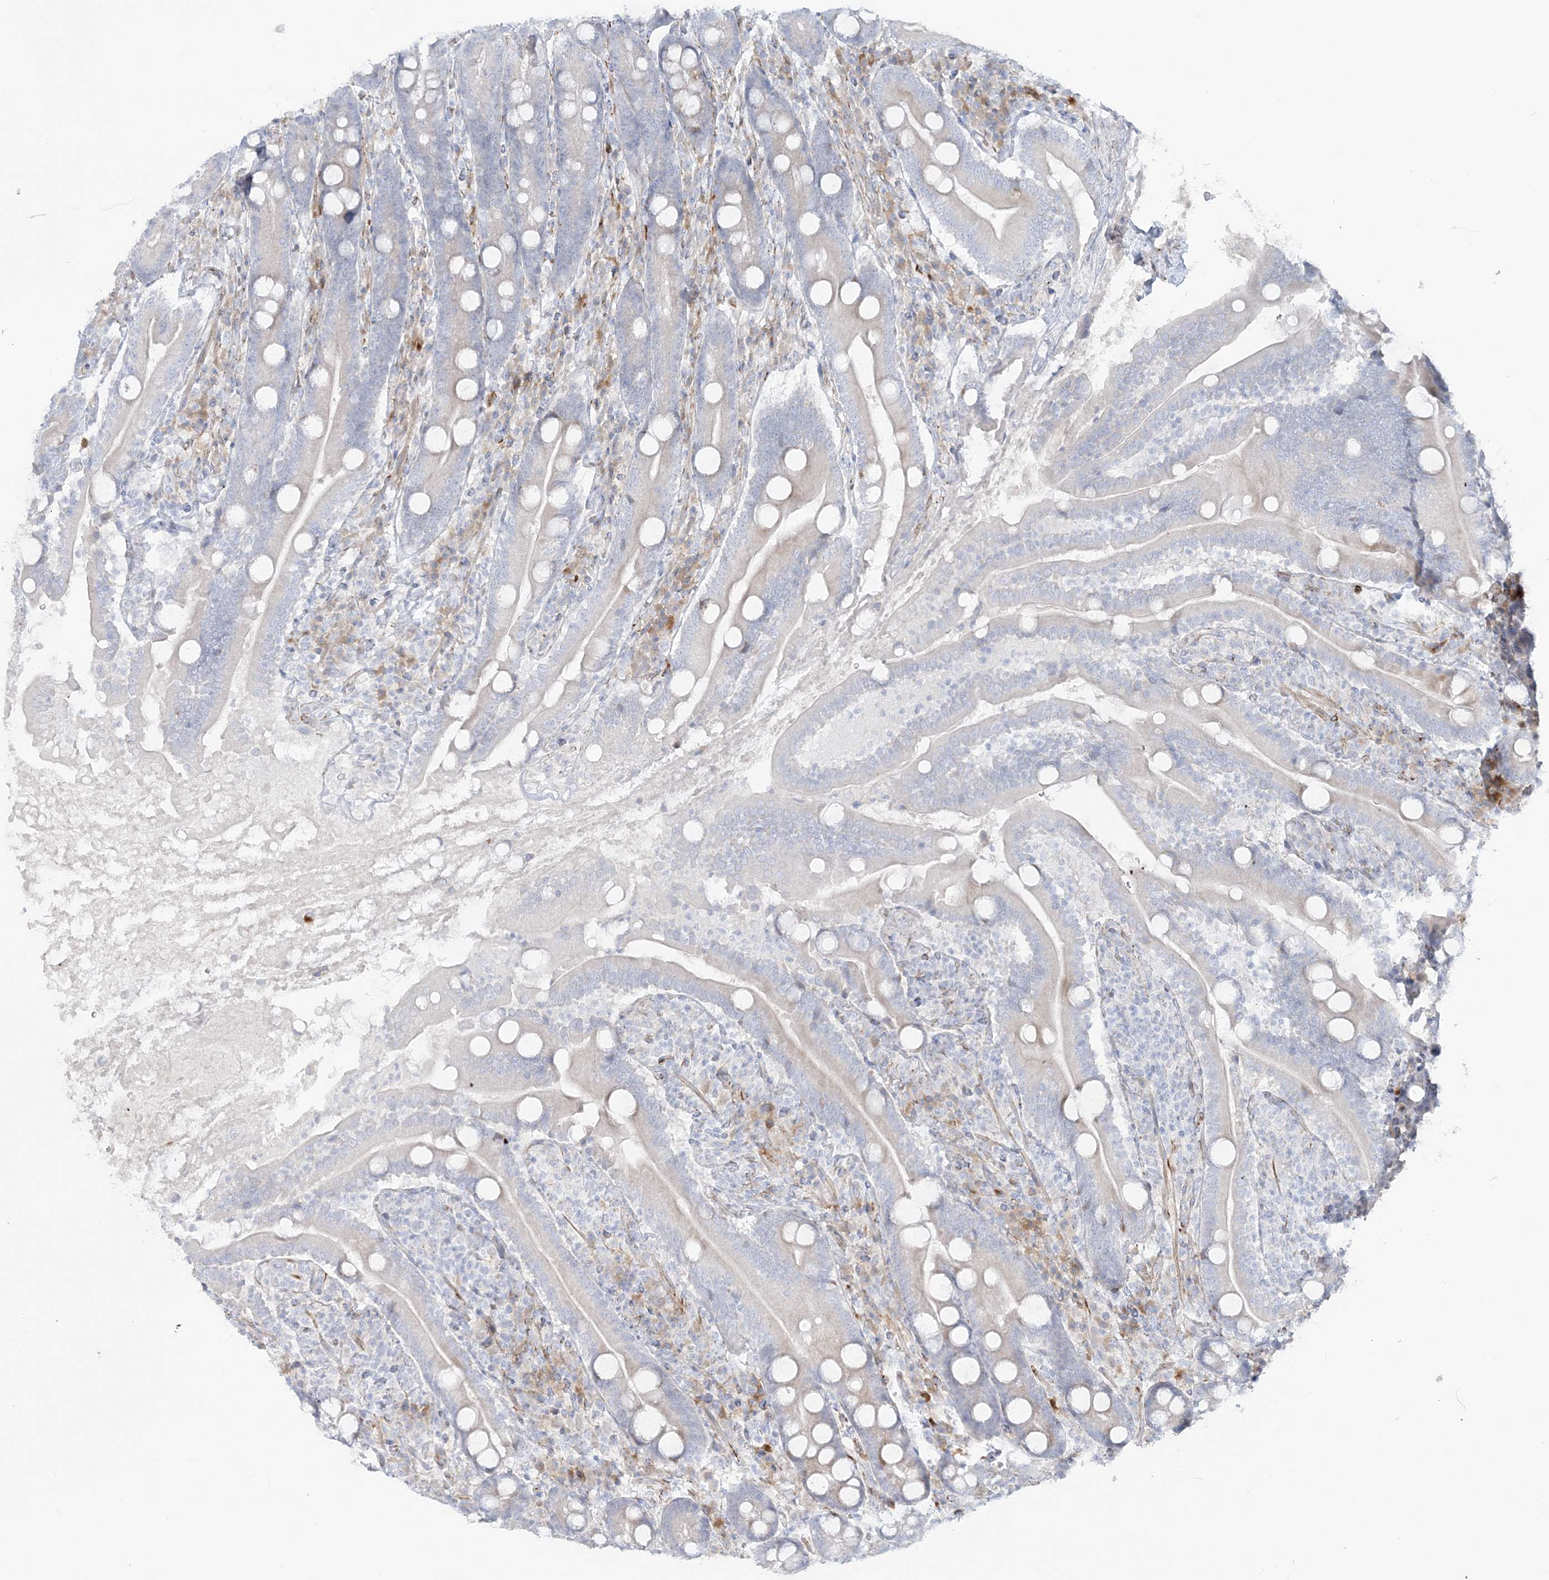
{"staining": {"intensity": "weak", "quantity": "<25%", "location": "cytoplasmic/membranous"}, "tissue": "duodenum", "cell_type": "Glandular cells", "image_type": "normal", "snomed": [{"axis": "morphology", "description": "Normal tissue, NOS"}, {"axis": "topography", "description": "Duodenum"}], "caption": "This image is of normal duodenum stained with immunohistochemistry (IHC) to label a protein in brown with the nuclei are counter-stained blue. There is no positivity in glandular cells.", "gene": "PPIL6", "patient": {"sex": "male", "age": 35}}